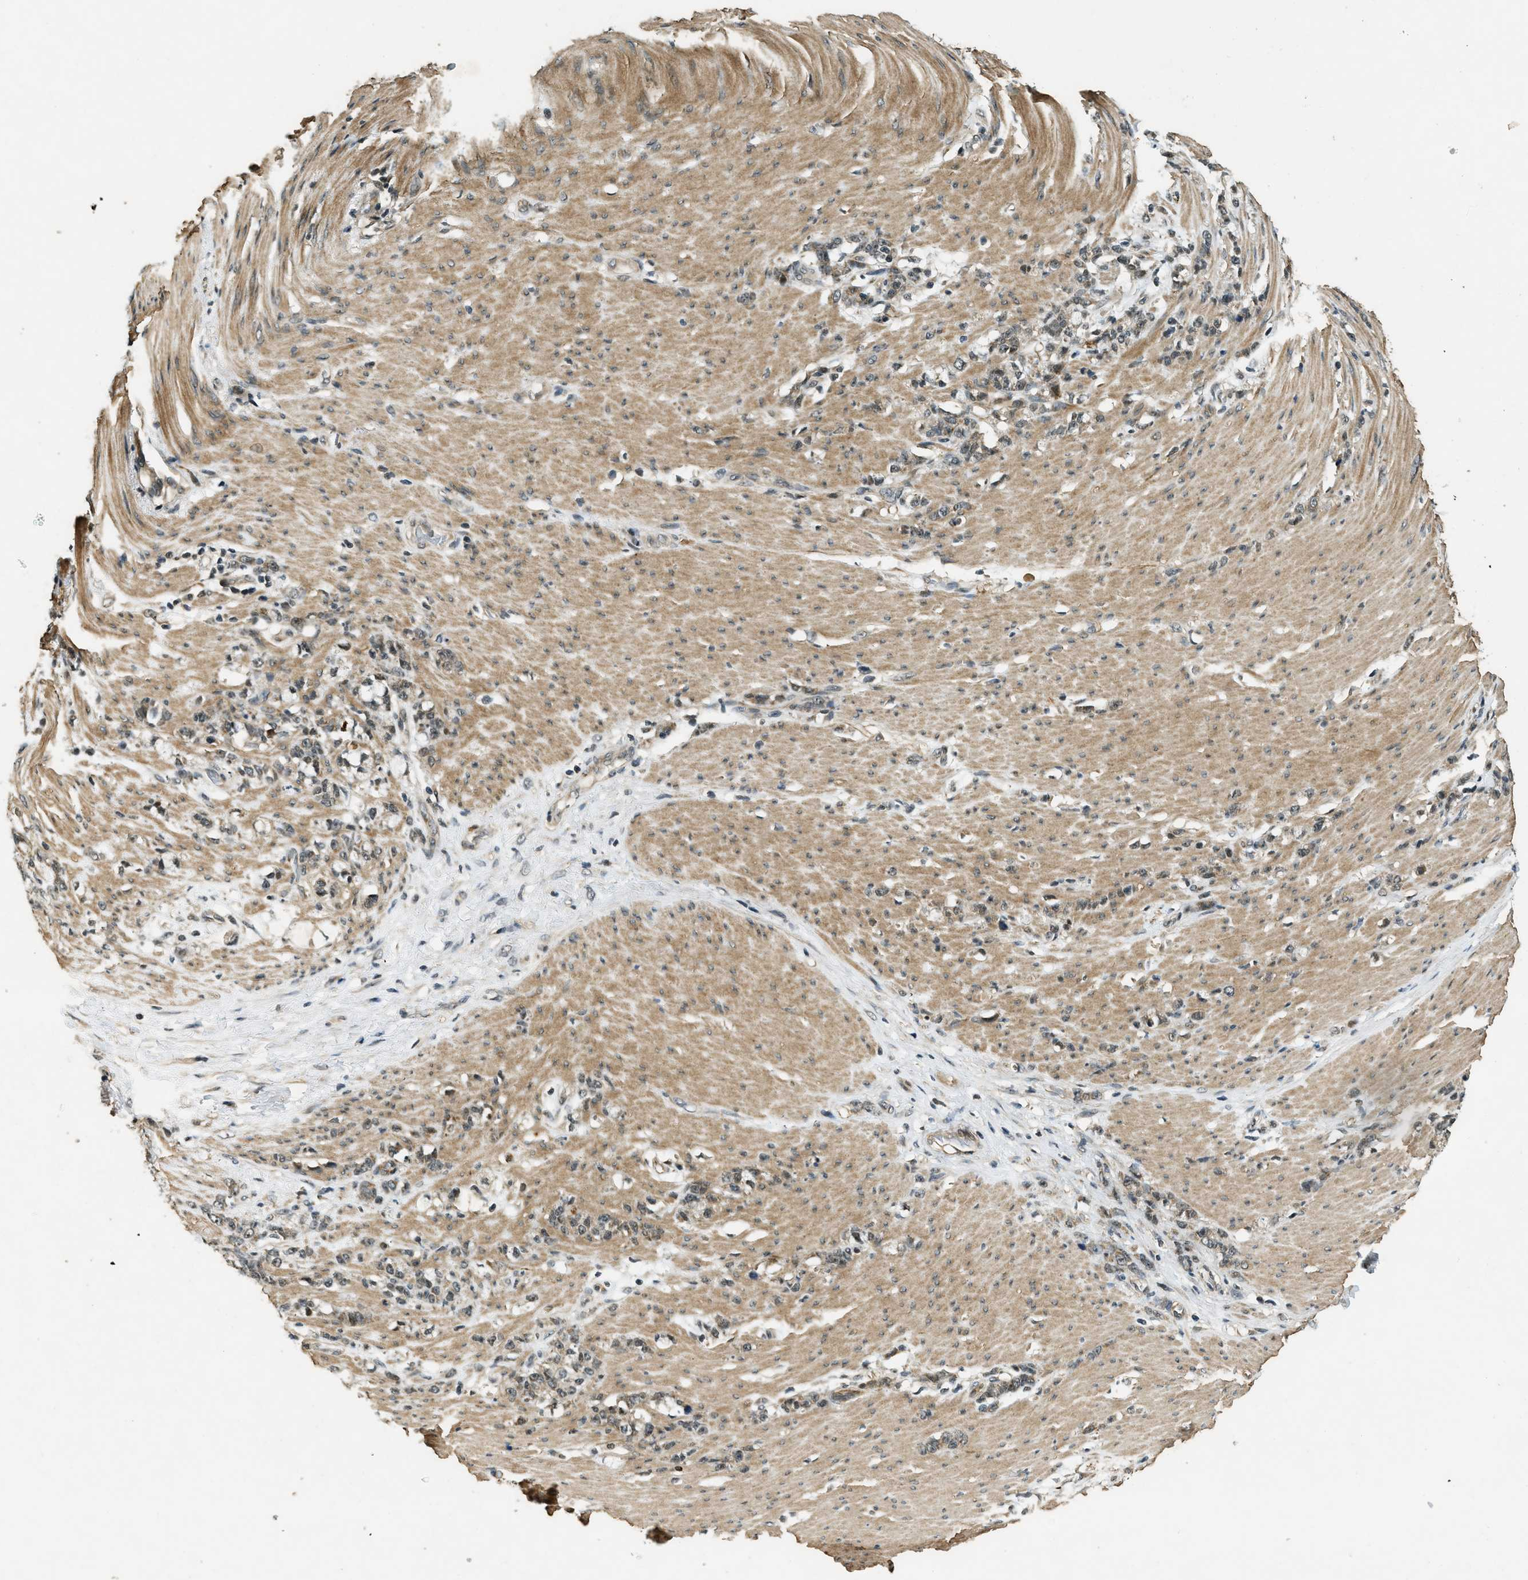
{"staining": {"intensity": "weak", "quantity": ">75%", "location": "cytoplasmic/membranous"}, "tissue": "stomach cancer", "cell_type": "Tumor cells", "image_type": "cancer", "snomed": [{"axis": "morphology", "description": "Adenocarcinoma, NOS"}, {"axis": "topography", "description": "Stomach, lower"}], "caption": "Adenocarcinoma (stomach) tissue demonstrates weak cytoplasmic/membranous expression in approximately >75% of tumor cells, visualized by immunohistochemistry.", "gene": "MED21", "patient": {"sex": "male", "age": 88}}